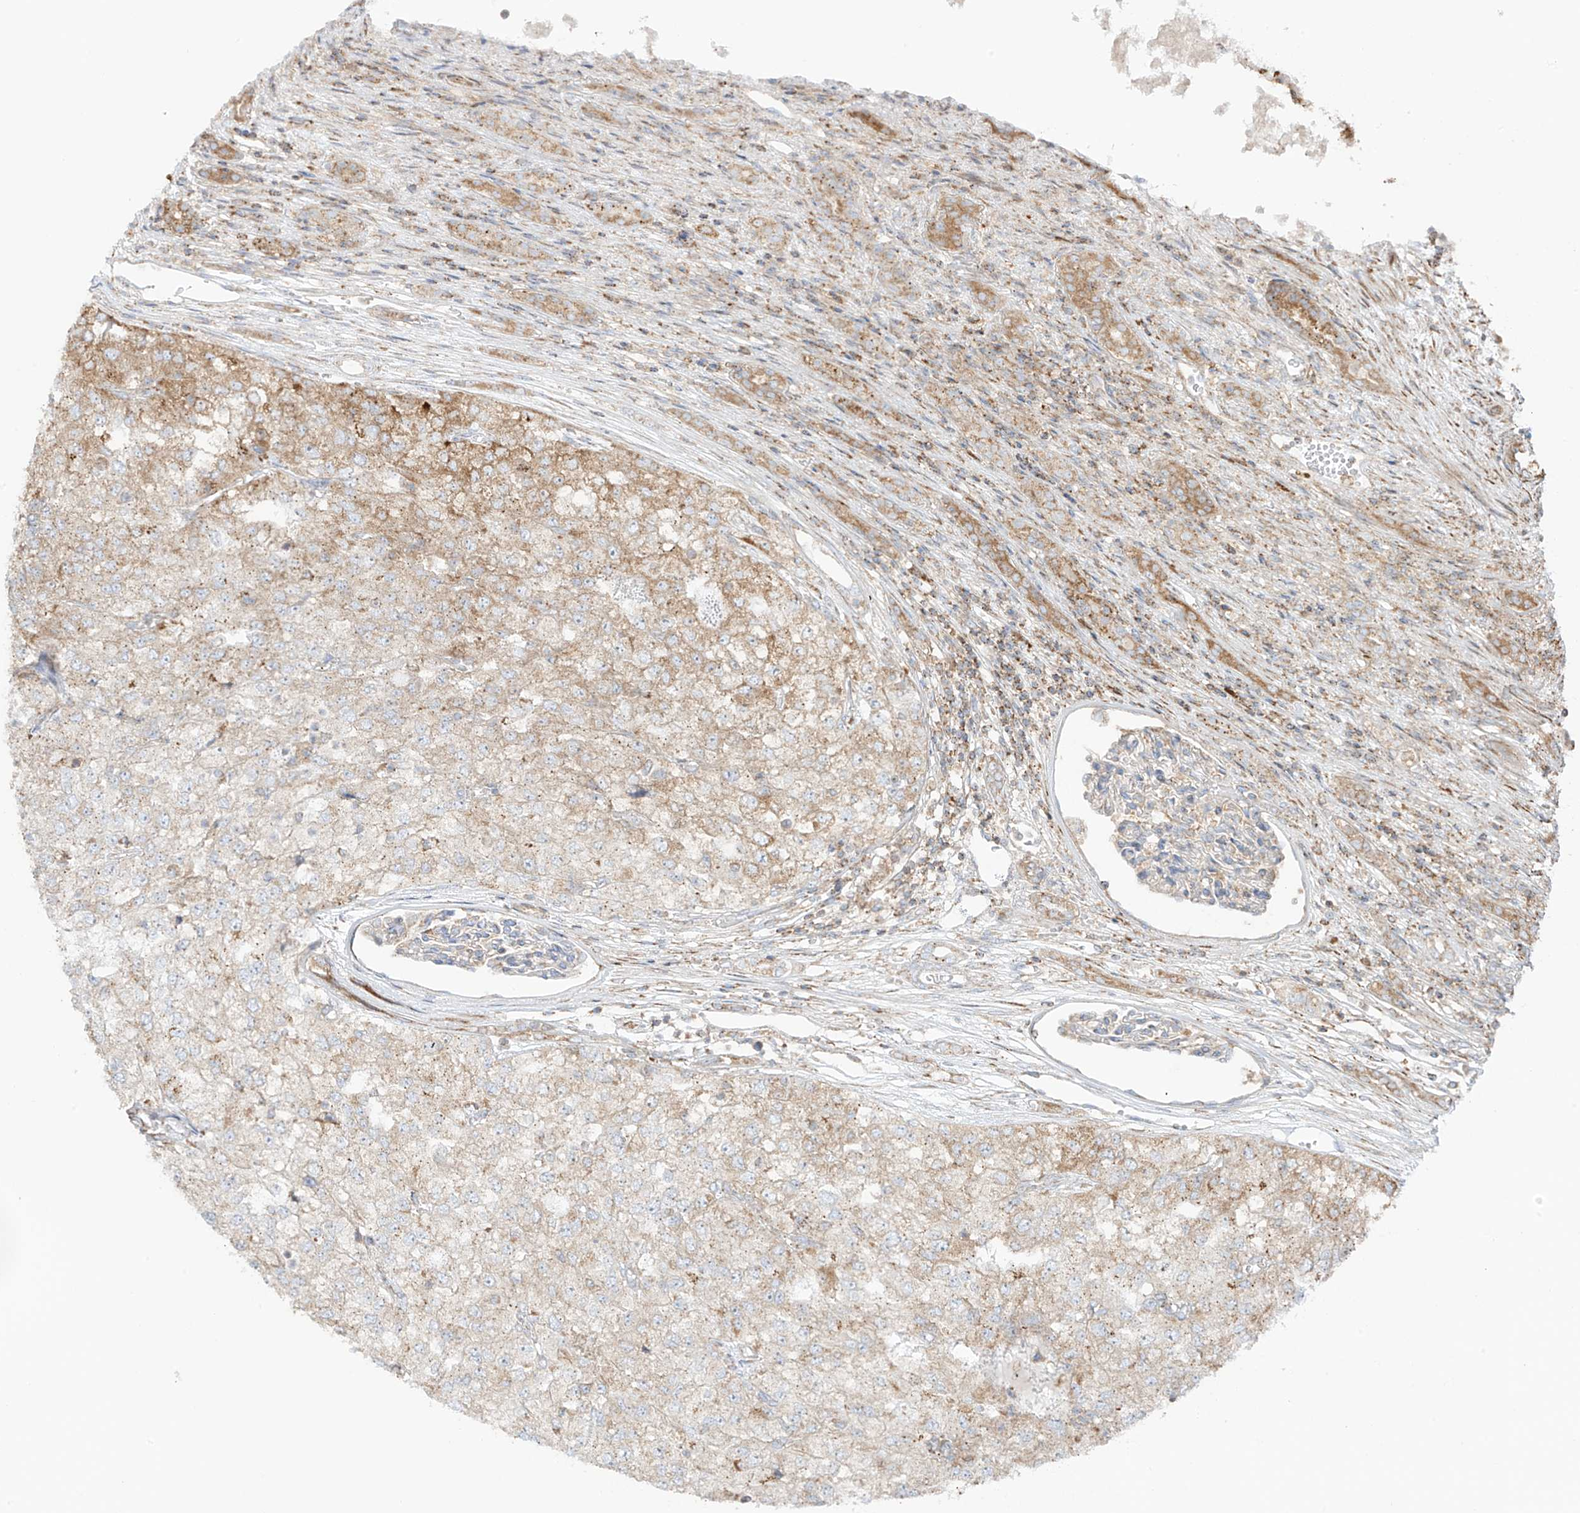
{"staining": {"intensity": "moderate", "quantity": "<25%", "location": "cytoplasmic/membranous"}, "tissue": "renal cancer", "cell_type": "Tumor cells", "image_type": "cancer", "snomed": [{"axis": "morphology", "description": "Adenocarcinoma, NOS"}, {"axis": "topography", "description": "Kidney"}], "caption": "Immunohistochemical staining of human renal adenocarcinoma displays moderate cytoplasmic/membranous protein positivity in about <25% of tumor cells.", "gene": "XKR3", "patient": {"sex": "female", "age": 54}}